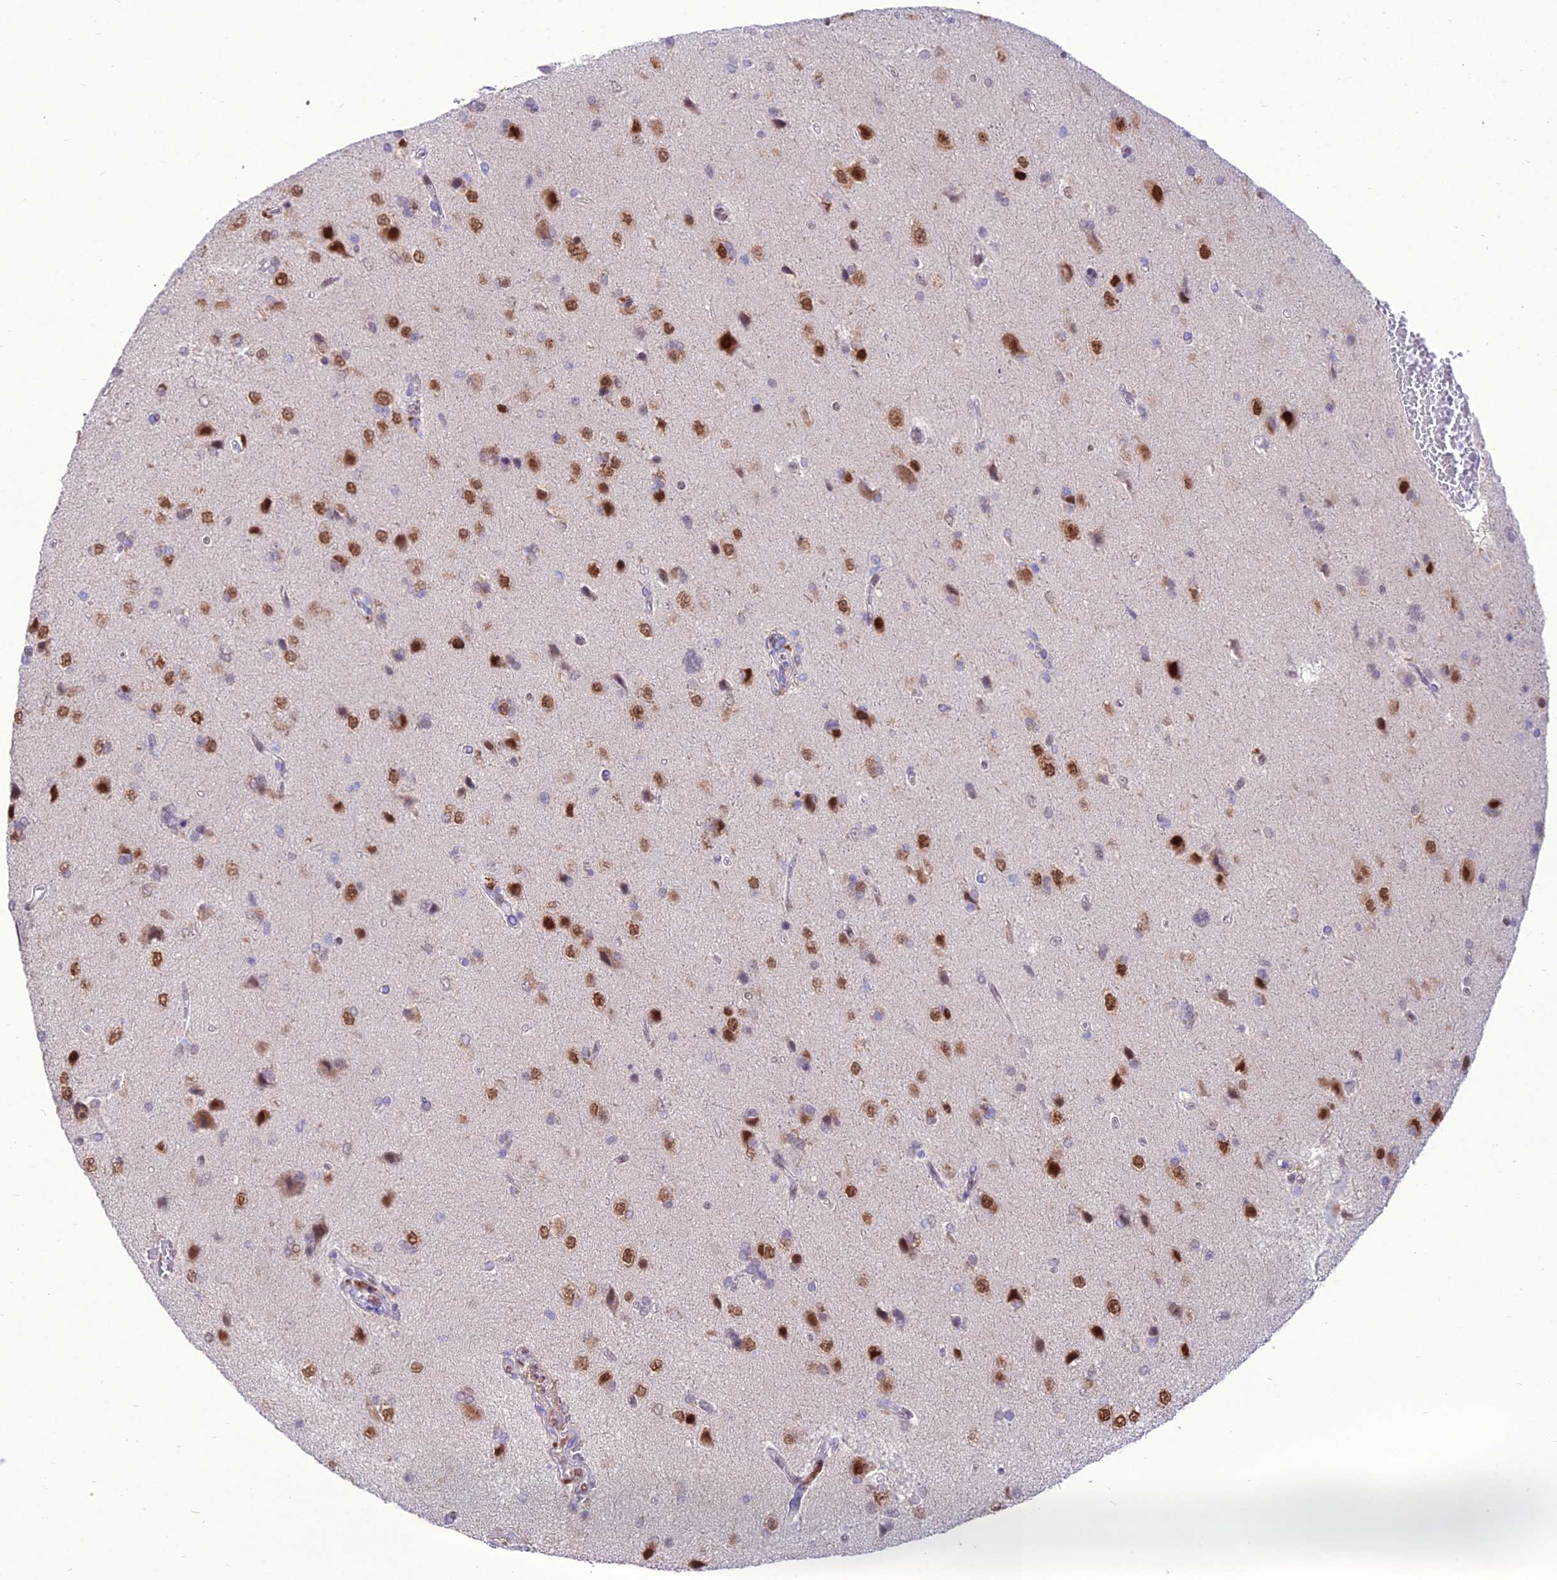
{"staining": {"intensity": "moderate", "quantity": "25%-75%", "location": "nuclear"}, "tissue": "glioma", "cell_type": "Tumor cells", "image_type": "cancer", "snomed": [{"axis": "morphology", "description": "Glioma, malignant, High grade"}, {"axis": "topography", "description": "Brain"}], "caption": "A photomicrograph showing moderate nuclear staining in about 25%-75% of tumor cells in glioma, as visualized by brown immunohistochemical staining.", "gene": "NOVA2", "patient": {"sex": "male", "age": 56}}